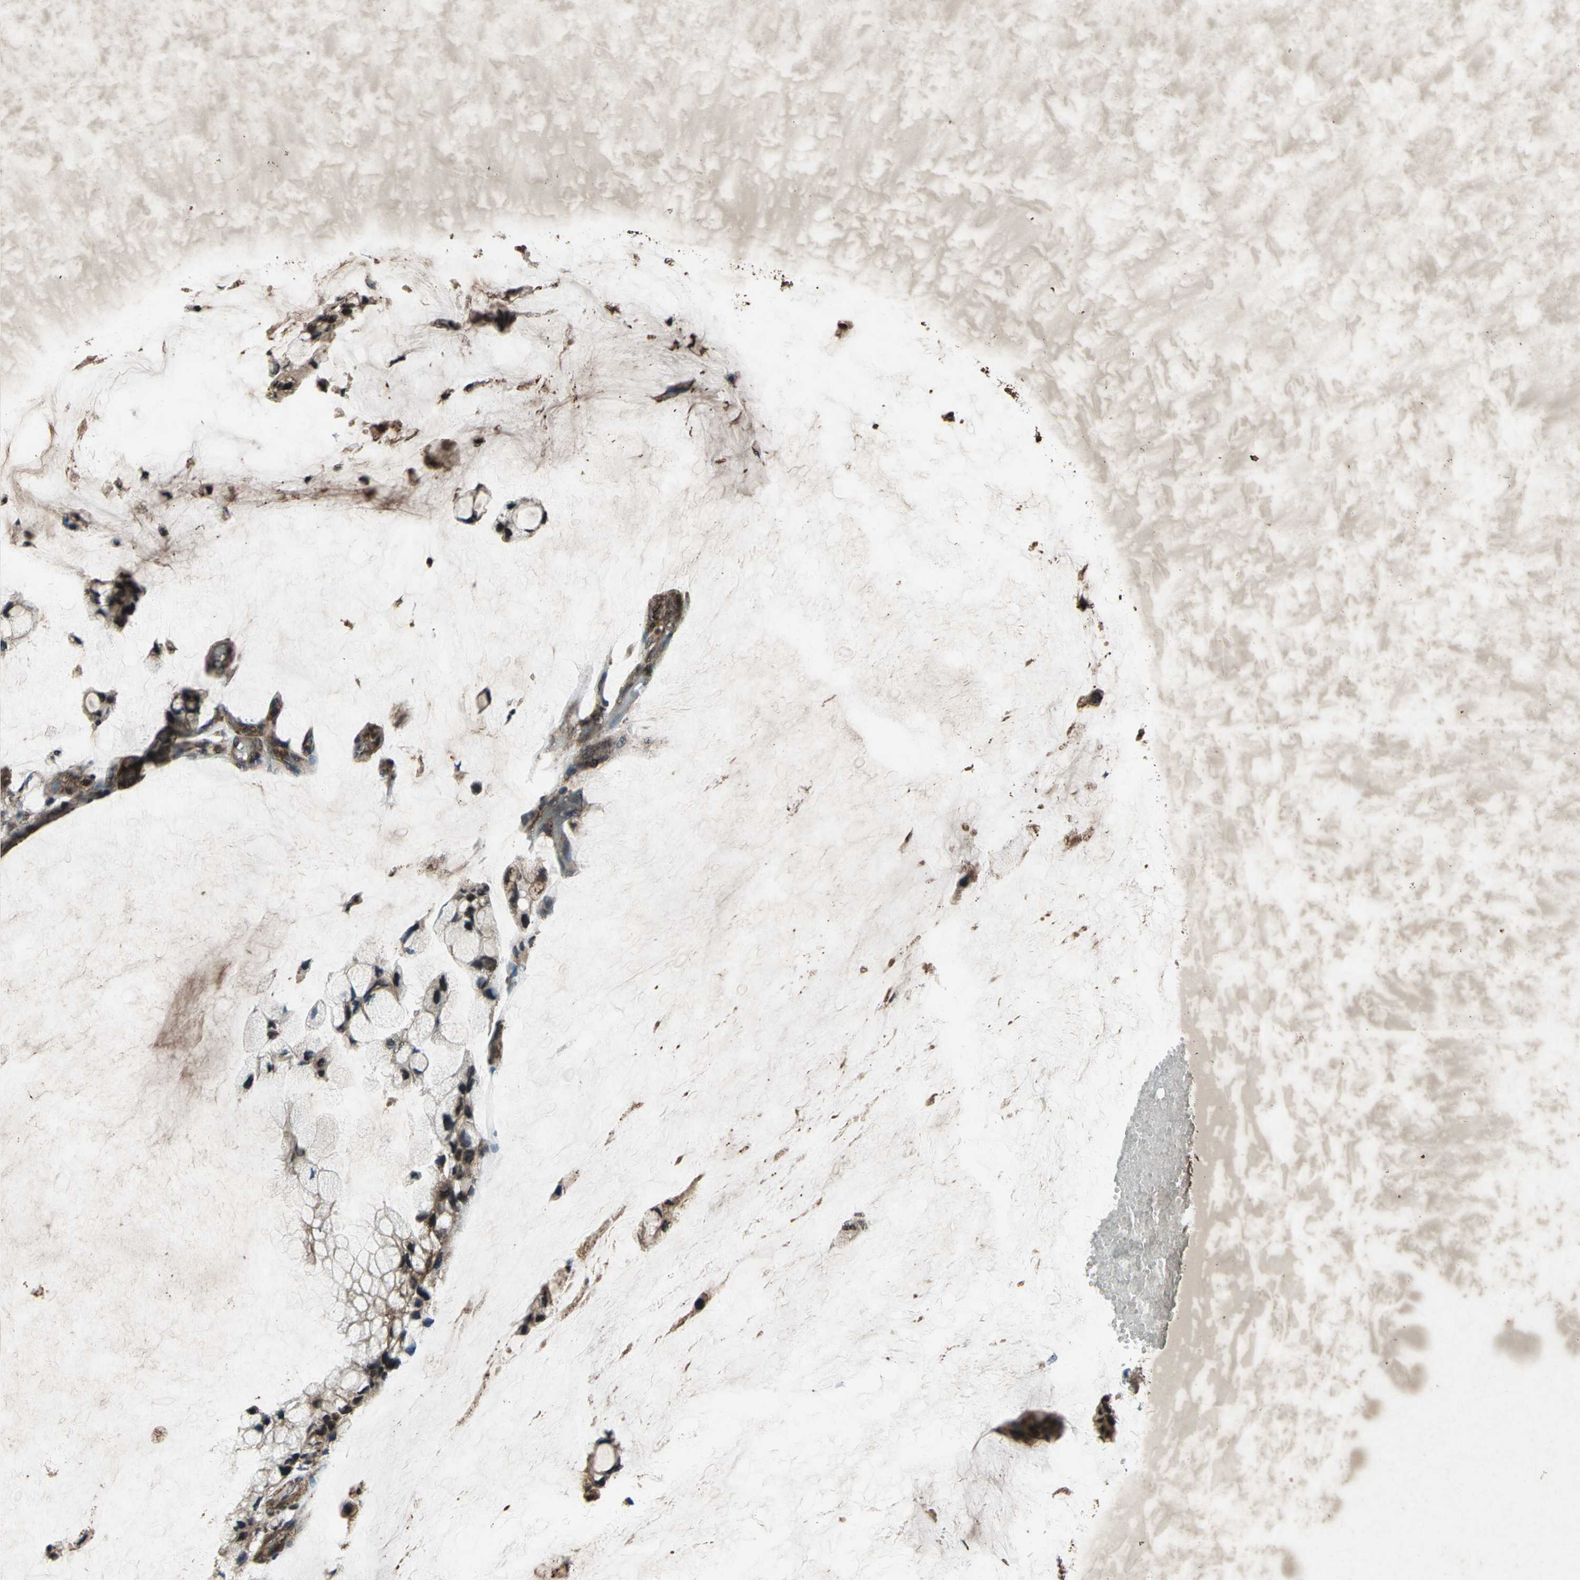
{"staining": {"intensity": "strong", "quantity": ">75%", "location": "cytoplasmic/membranous,nuclear"}, "tissue": "ovarian cancer", "cell_type": "Tumor cells", "image_type": "cancer", "snomed": [{"axis": "morphology", "description": "Cystadenocarcinoma, mucinous, NOS"}, {"axis": "topography", "description": "Ovary"}], "caption": "DAB immunohistochemical staining of mucinous cystadenocarcinoma (ovarian) exhibits strong cytoplasmic/membranous and nuclear protein positivity in approximately >75% of tumor cells.", "gene": "SEPTIN4", "patient": {"sex": "female", "age": 39}}